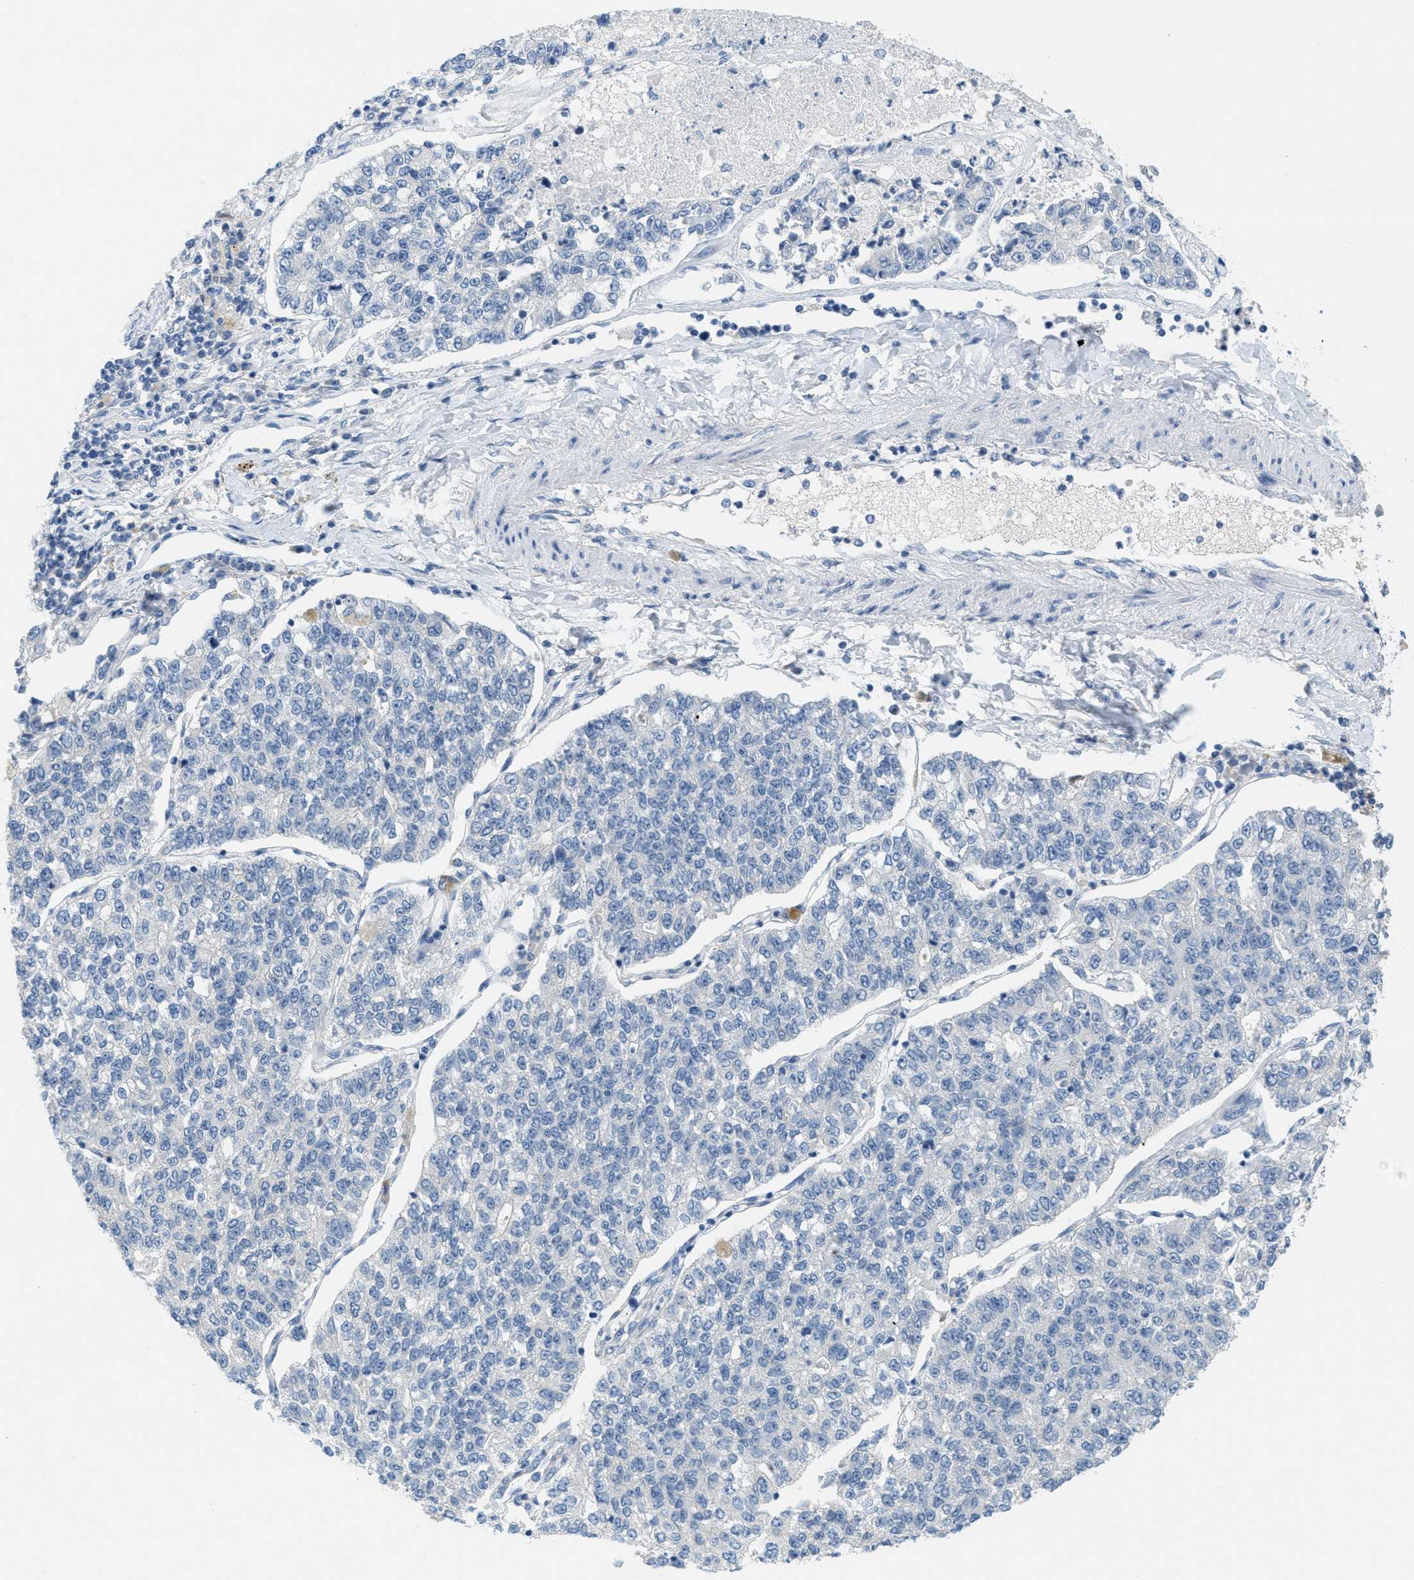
{"staining": {"intensity": "negative", "quantity": "none", "location": "none"}, "tissue": "lung cancer", "cell_type": "Tumor cells", "image_type": "cancer", "snomed": [{"axis": "morphology", "description": "Adenocarcinoma, NOS"}, {"axis": "topography", "description": "Lung"}], "caption": "Micrograph shows no protein staining in tumor cells of lung cancer tissue. (DAB immunohistochemistry (IHC) with hematoxylin counter stain).", "gene": "ZFYVE9", "patient": {"sex": "male", "age": 49}}